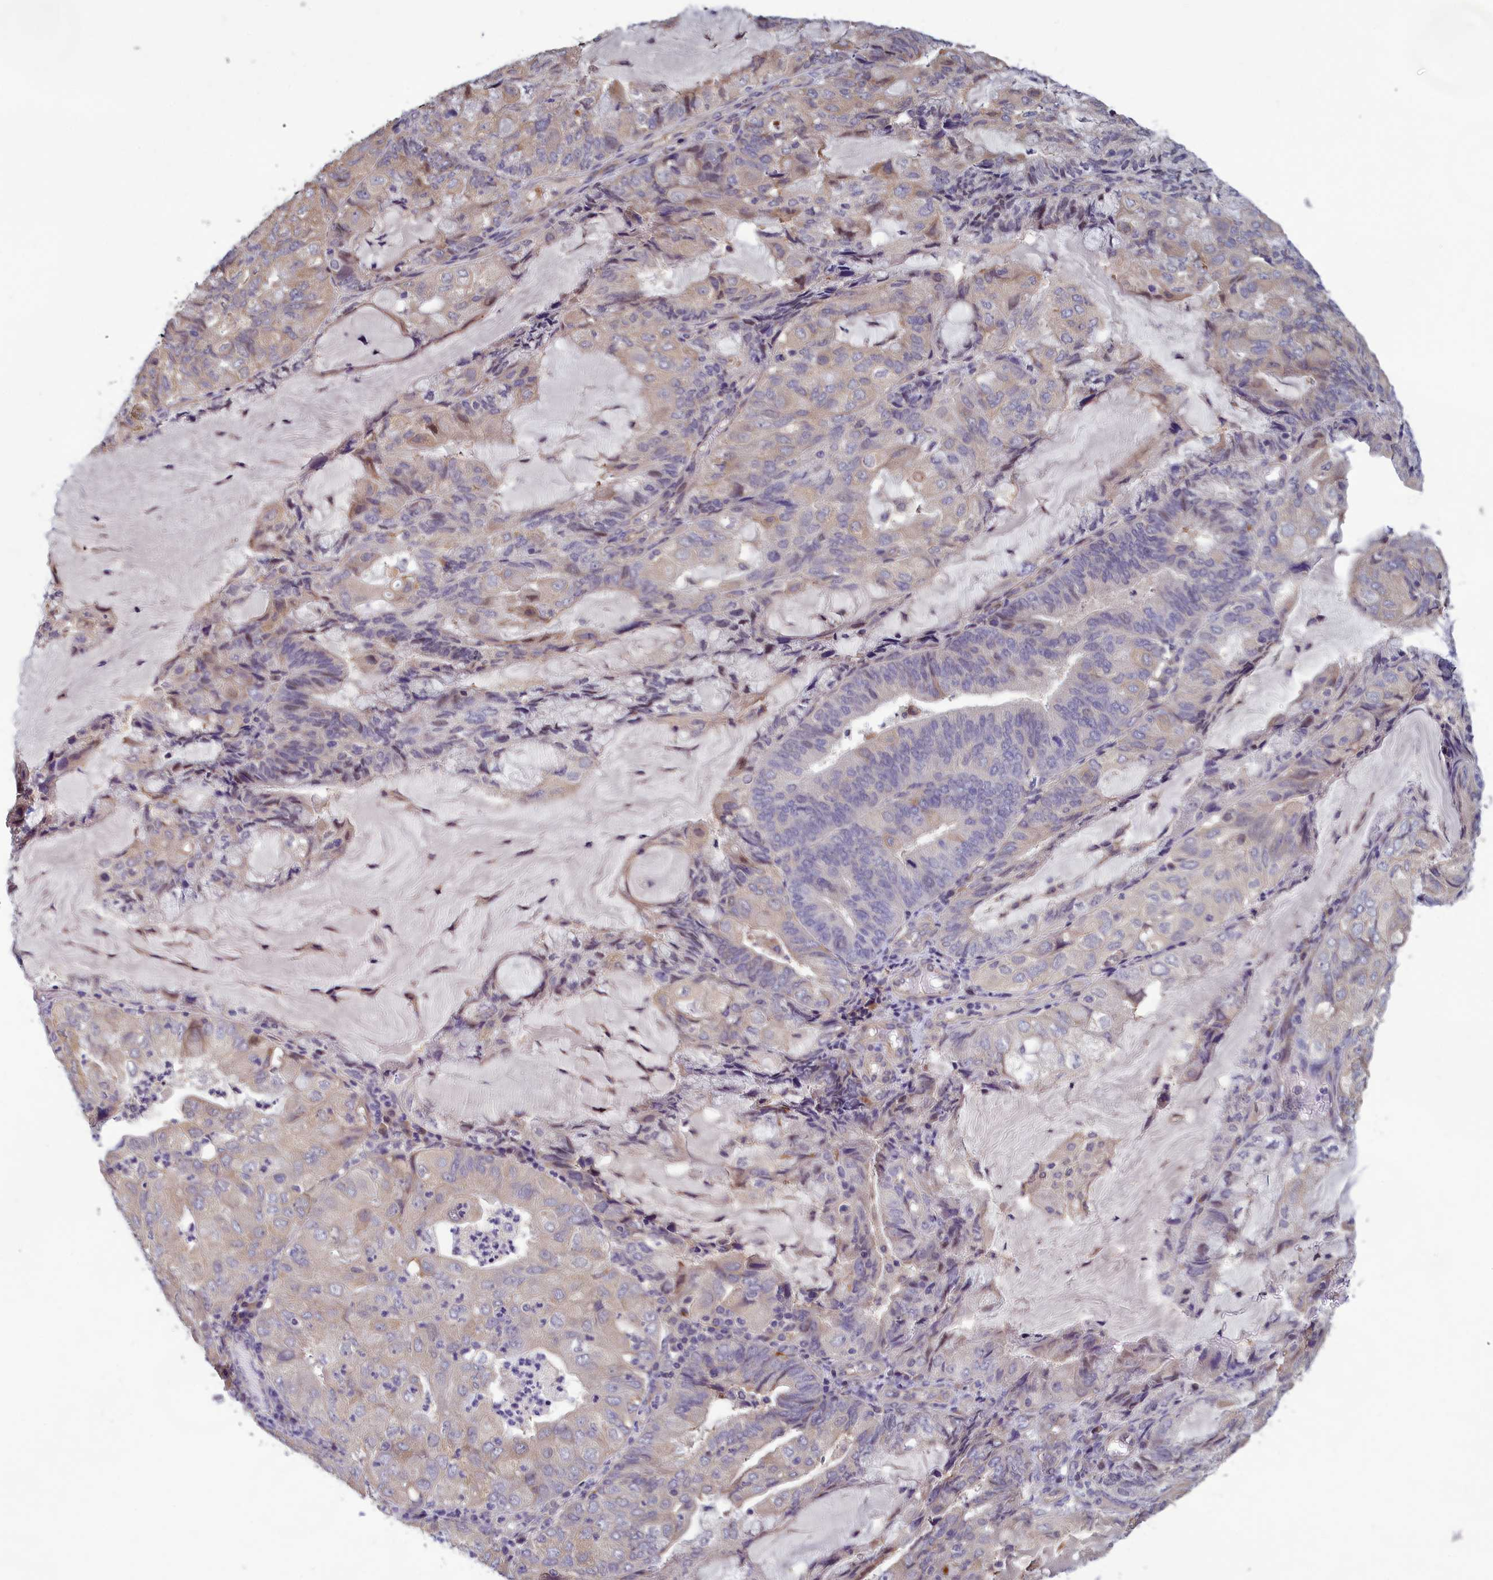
{"staining": {"intensity": "negative", "quantity": "none", "location": "none"}, "tissue": "endometrial cancer", "cell_type": "Tumor cells", "image_type": "cancer", "snomed": [{"axis": "morphology", "description": "Adenocarcinoma, NOS"}, {"axis": "topography", "description": "Endometrium"}], "caption": "Tumor cells show no significant expression in endometrial adenocarcinoma.", "gene": "HECA", "patient": {"sex": "female", "age": 81}}